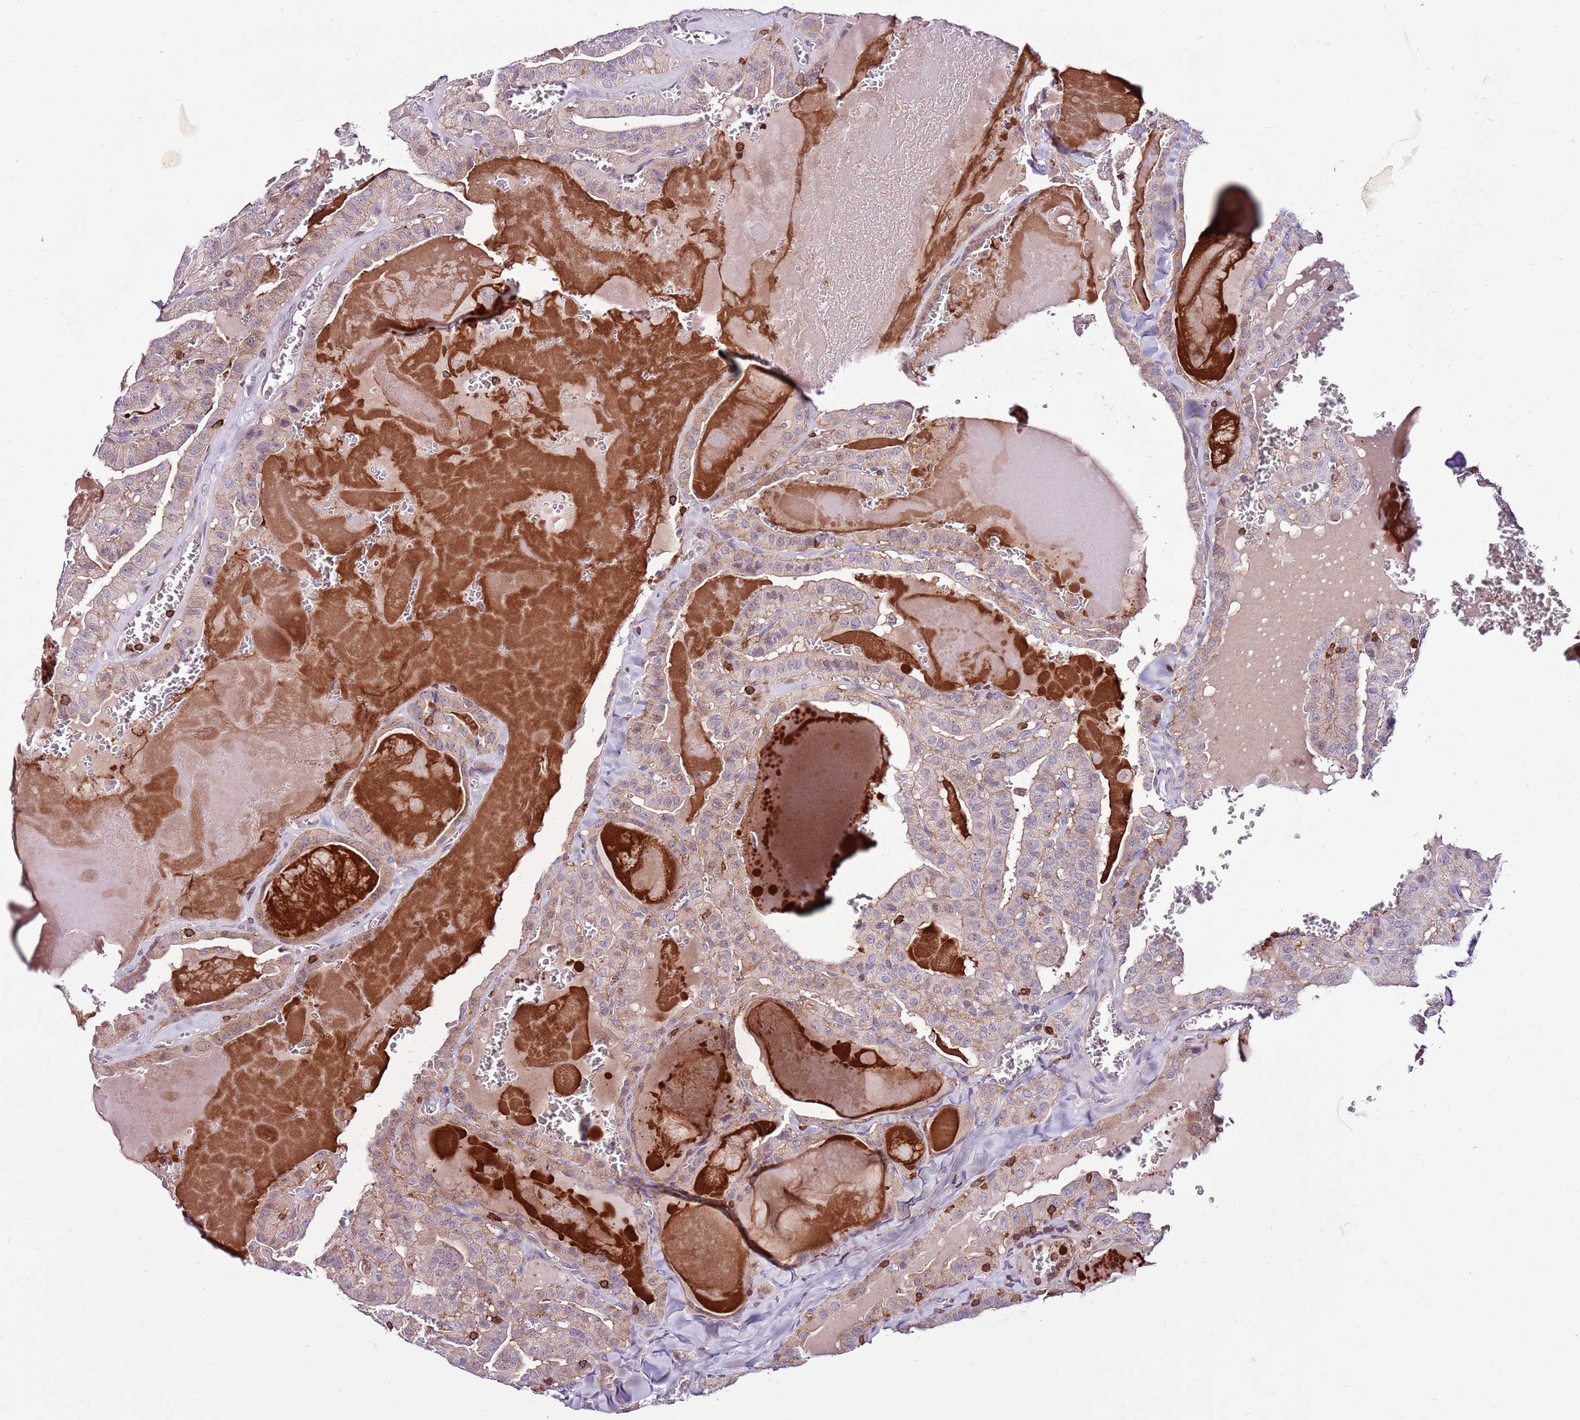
{"staining": {"intensity": "weak", "quantity": "25%-75%", "location": "cytoplasmic/membranous"}, "tissue": "thyroid cancer", "cell_type": "Tumor cells", "image_type": "cancer", "snomed": [{"axis": "morphology", "description": "Papillary adenocarcinoma, NOS"}, {"axis": "topography", "description": "Thyroid gland"}], "caption": "A brown stain shows weak cytoplasmic/membranous positivity of a protein in thyroid cancer (papillary adenocarcinoma) tumor cells.", "gene": "ZSWIM1", "patient": {"sex": "male", "age": 52}}